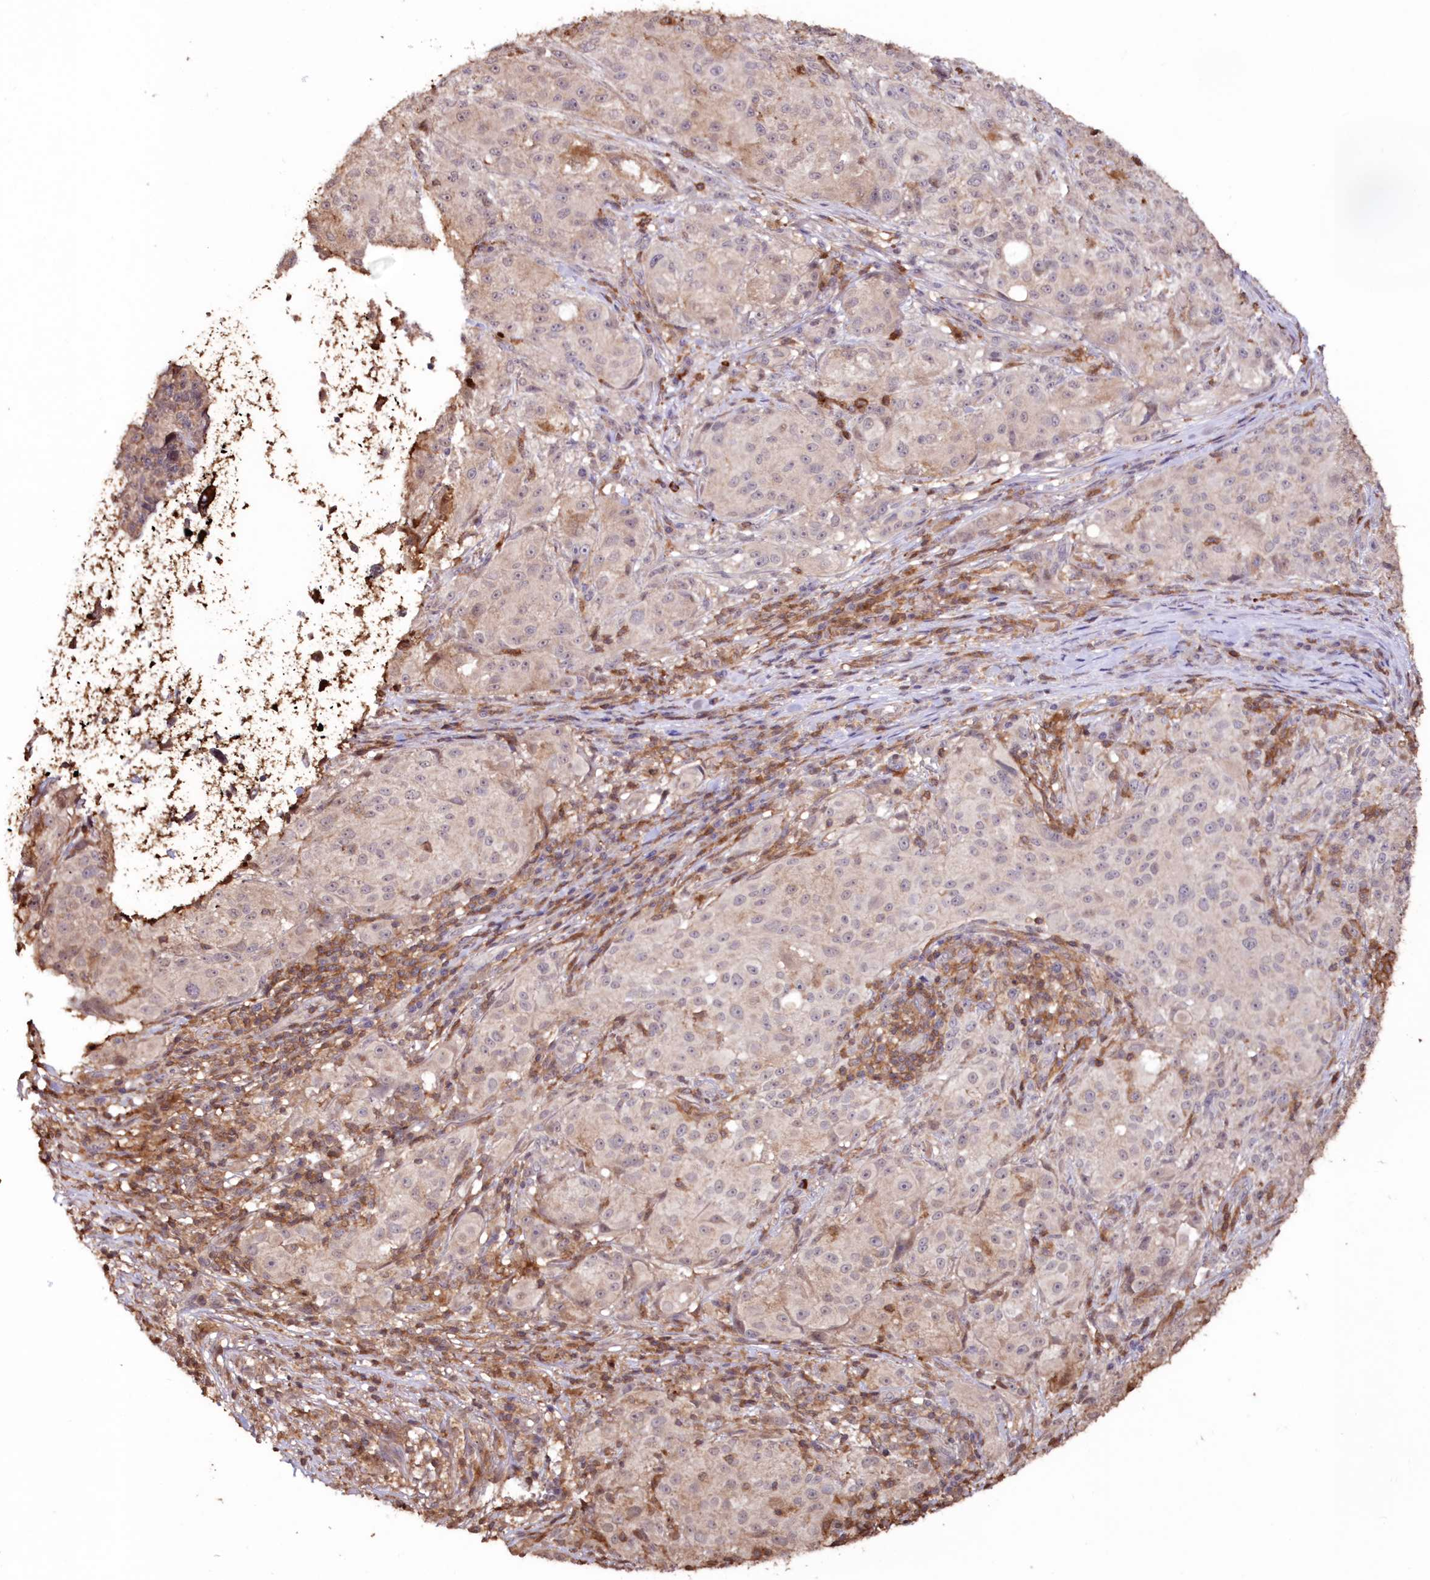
{"staining": {"intensity": "weak", "quantity": "<25%", "location": "cytoplasmic/membranous"}, "tissue": "melanoma", "cell_type": "Tumor cells", "image_type": "cancer", "snomed": [{"axis": "morphology", "description": "Necrosis, NOS"}, {"axis": "morphology", "description": "Malignant melanoma, NOS"}, {"axis": "topography", "description": "Skin"}], "caption": "This is an IHC histopathology image of human melanoma. There is no expression in tumor cells.", "gene": "SNED1", "patient": {"sex": "female", "age": 87}}